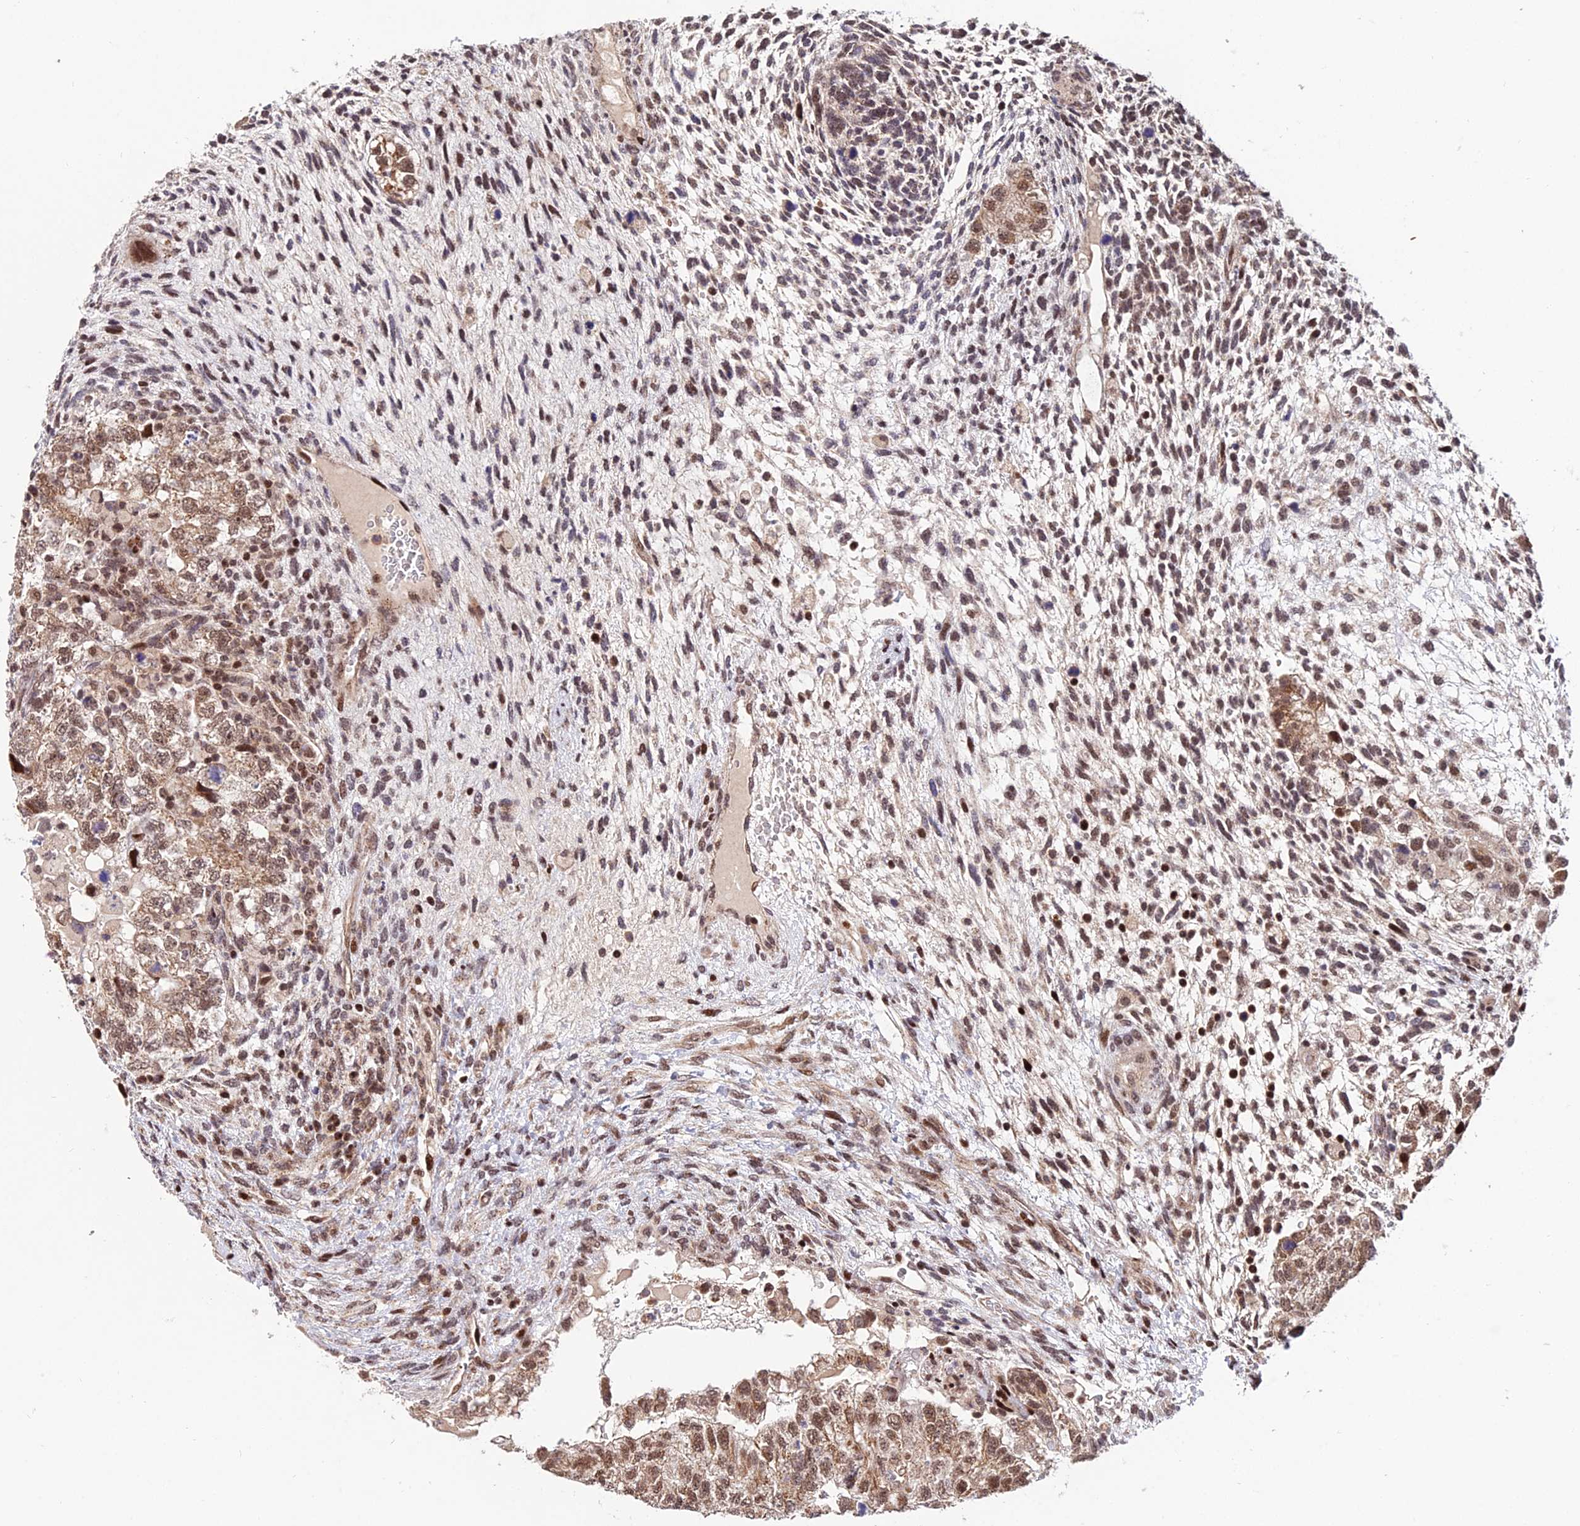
{"staining": {"intensity": "moderate", "quantity": ">75%", "location": "cytoplasmic/membranous,nuclear"}, "tissue": "testis cancer", "cell_type": "Tumor cells", "image_type": "cancer", "snomed": [{"axis": "morphology", "description": "Normal tissue, NOS"}, {"axis": "morphology", "description": "Carcinoma, Embryonal, NOS"}, {"axis": "topography", "description": "Testis"}], "caption": "Moderate cytoplasmic/membranous and nuclear positivity for a protein is present in approximately >75% of tumor cells of testis embryonal carcinoma using immunohistochemistry.", "gene": "CIB3", "patient": {"sex": "male", "age": 36}}